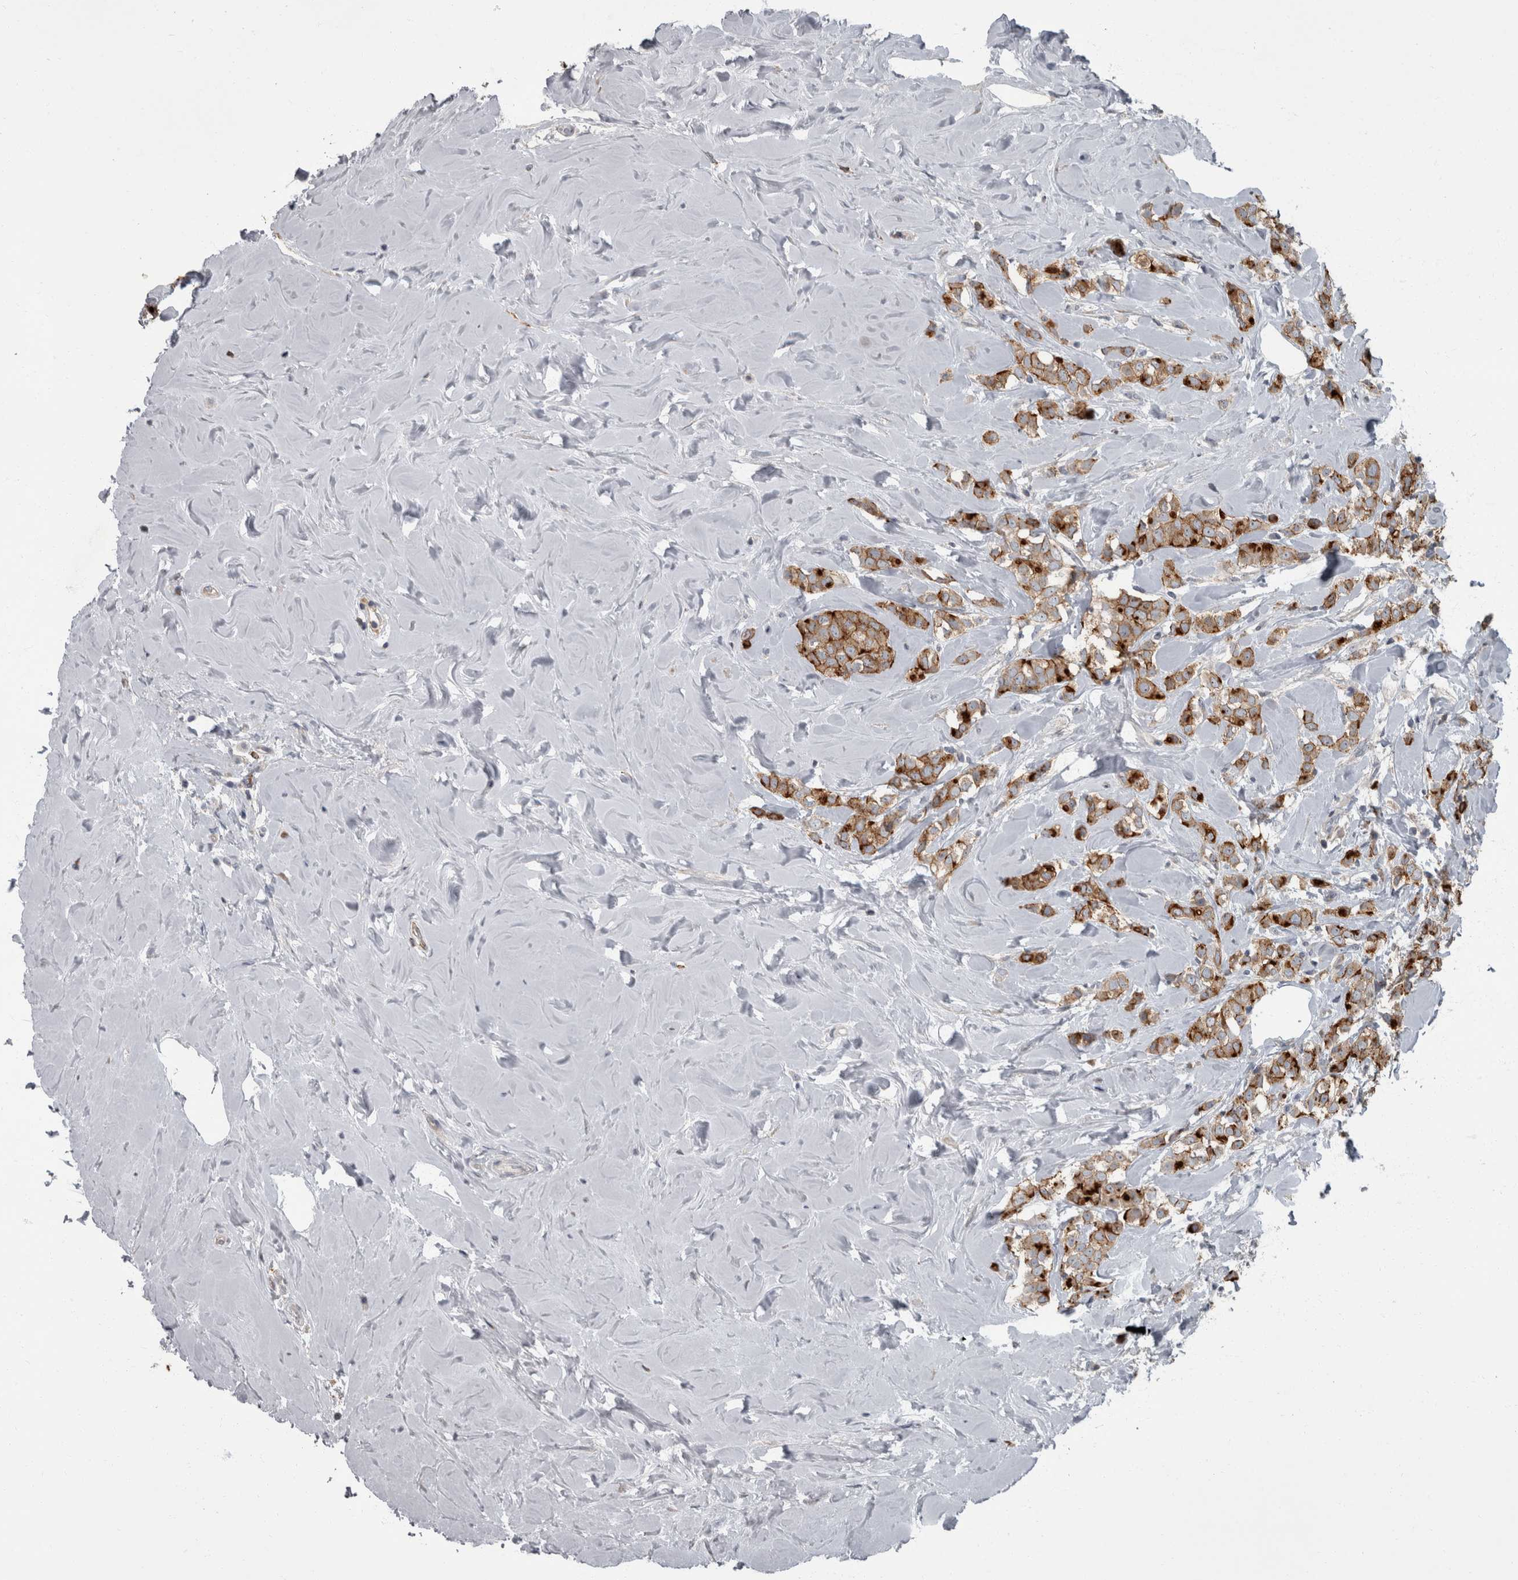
{"staining": {"intensity": "strong", "quantity": ">75%", "location": "cytoplasmic/membranous"}, "tissue": "breast cancer", "cell_type": "Tumor cells", "image_type": "cancer", "snomed": [{"axis": "morphology", "description": "Lobular carcinoma"}, {"axis": "topography", "description": "Breast"}], "caption": "Breast cancer (lobular carcinoma) tissue displays strong cytoplasmic/membranous staining in approximately >75% of tumor cells, visualized by immunohistochemistry.", "gene": "CDC42BPG", "patient": {"sex": "female", "age": 47}}